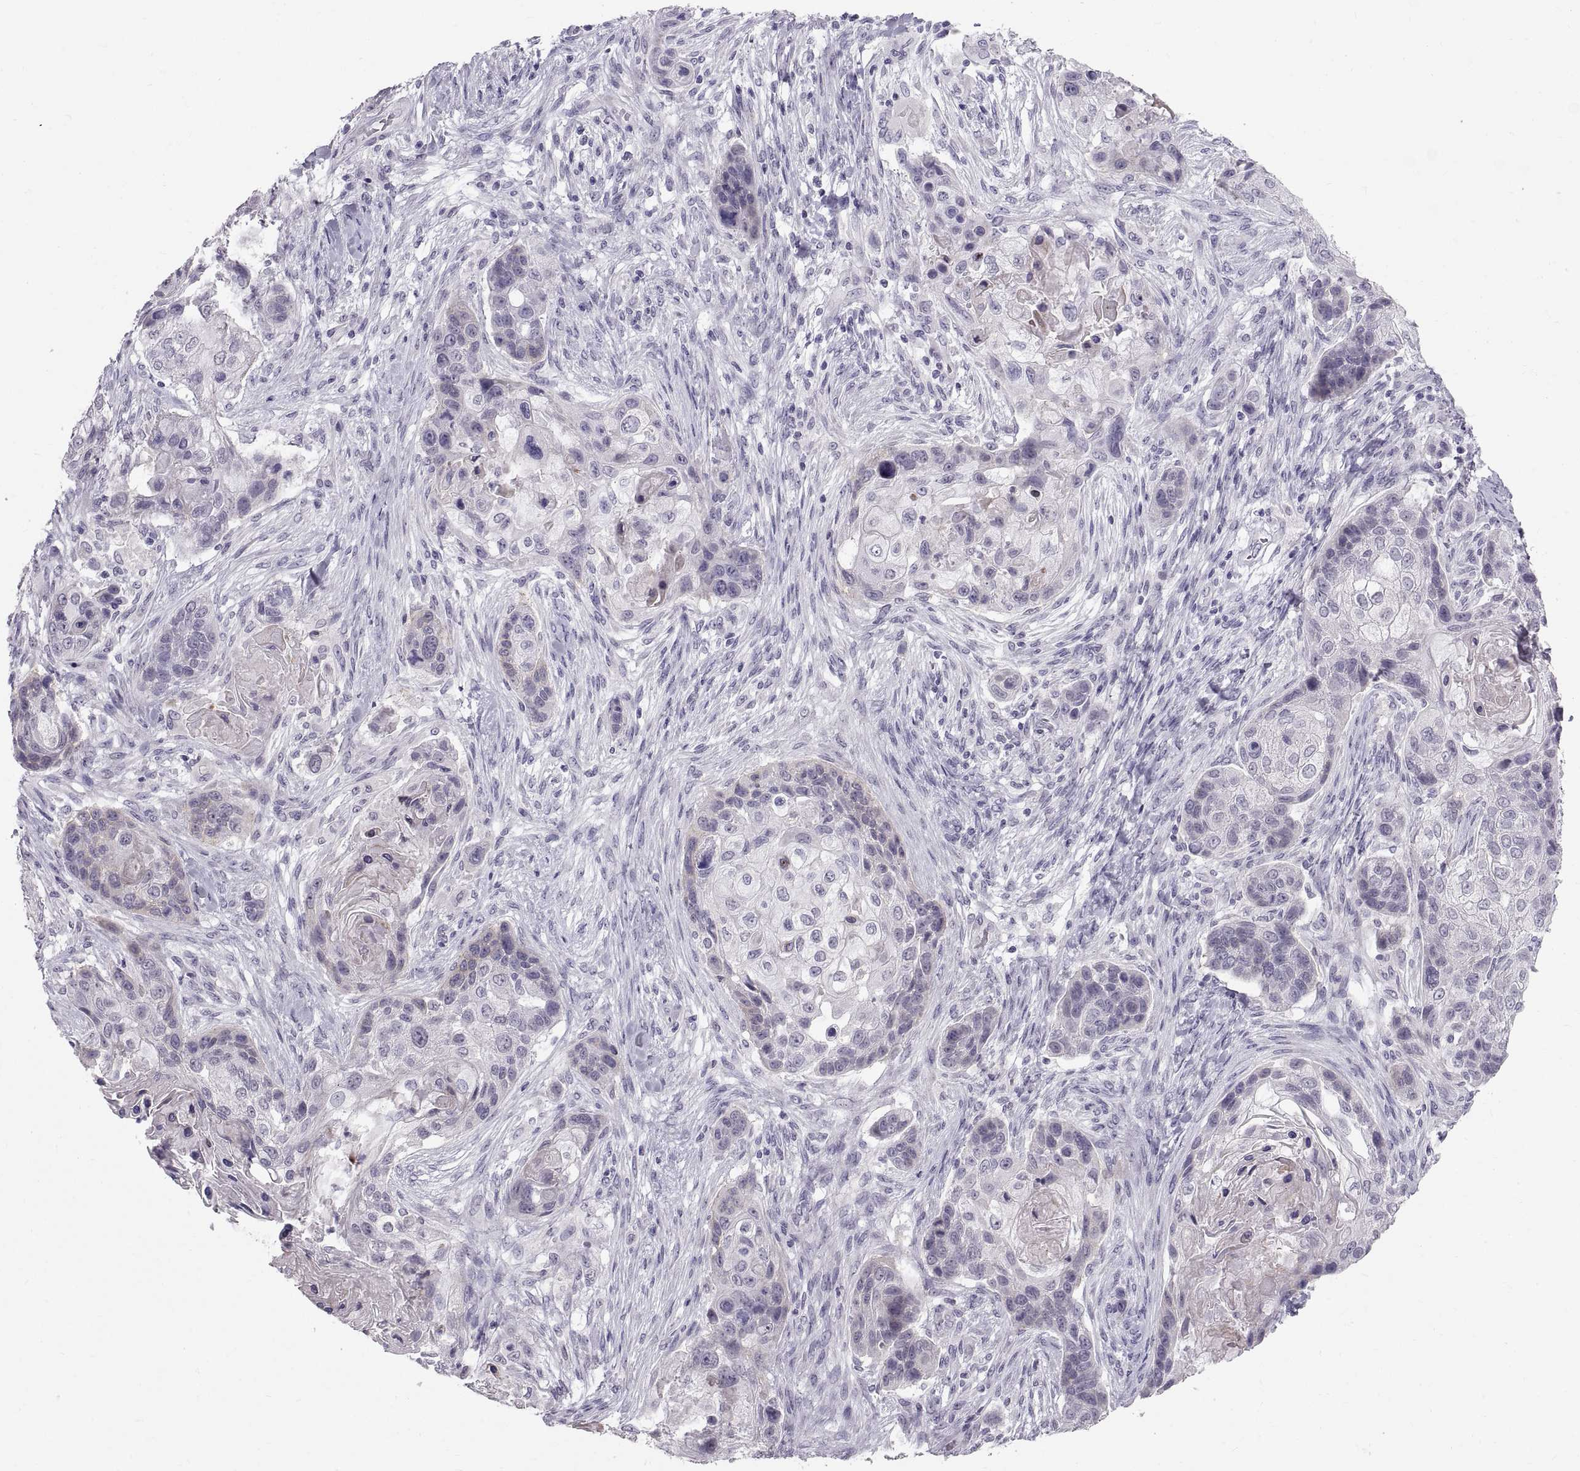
{"staining": {"intensity": "negative", "quantity": "none", "location": "none"}, "tissue": "lung cancer", "cell_type": "Tumor cells", "image_type": "cancer", "snomed": [{"axis": "morphology", "description": "Squamous cell carcinoma, NOS"}, {"axis": "topography", "description": "Lung"}], "caption": "Tumor cells show no significant positivity in lung cancer (squamous cell carcinoma). The staining was performed using DAB (3,3'-diaminobenzidine) to visualize the protein expression in brown, while the nuclei were stained in blue with hematoxylin (Magnification: 20x).", "gene": "SPACDR", "patient": {"sex": "male", "age": 69}}